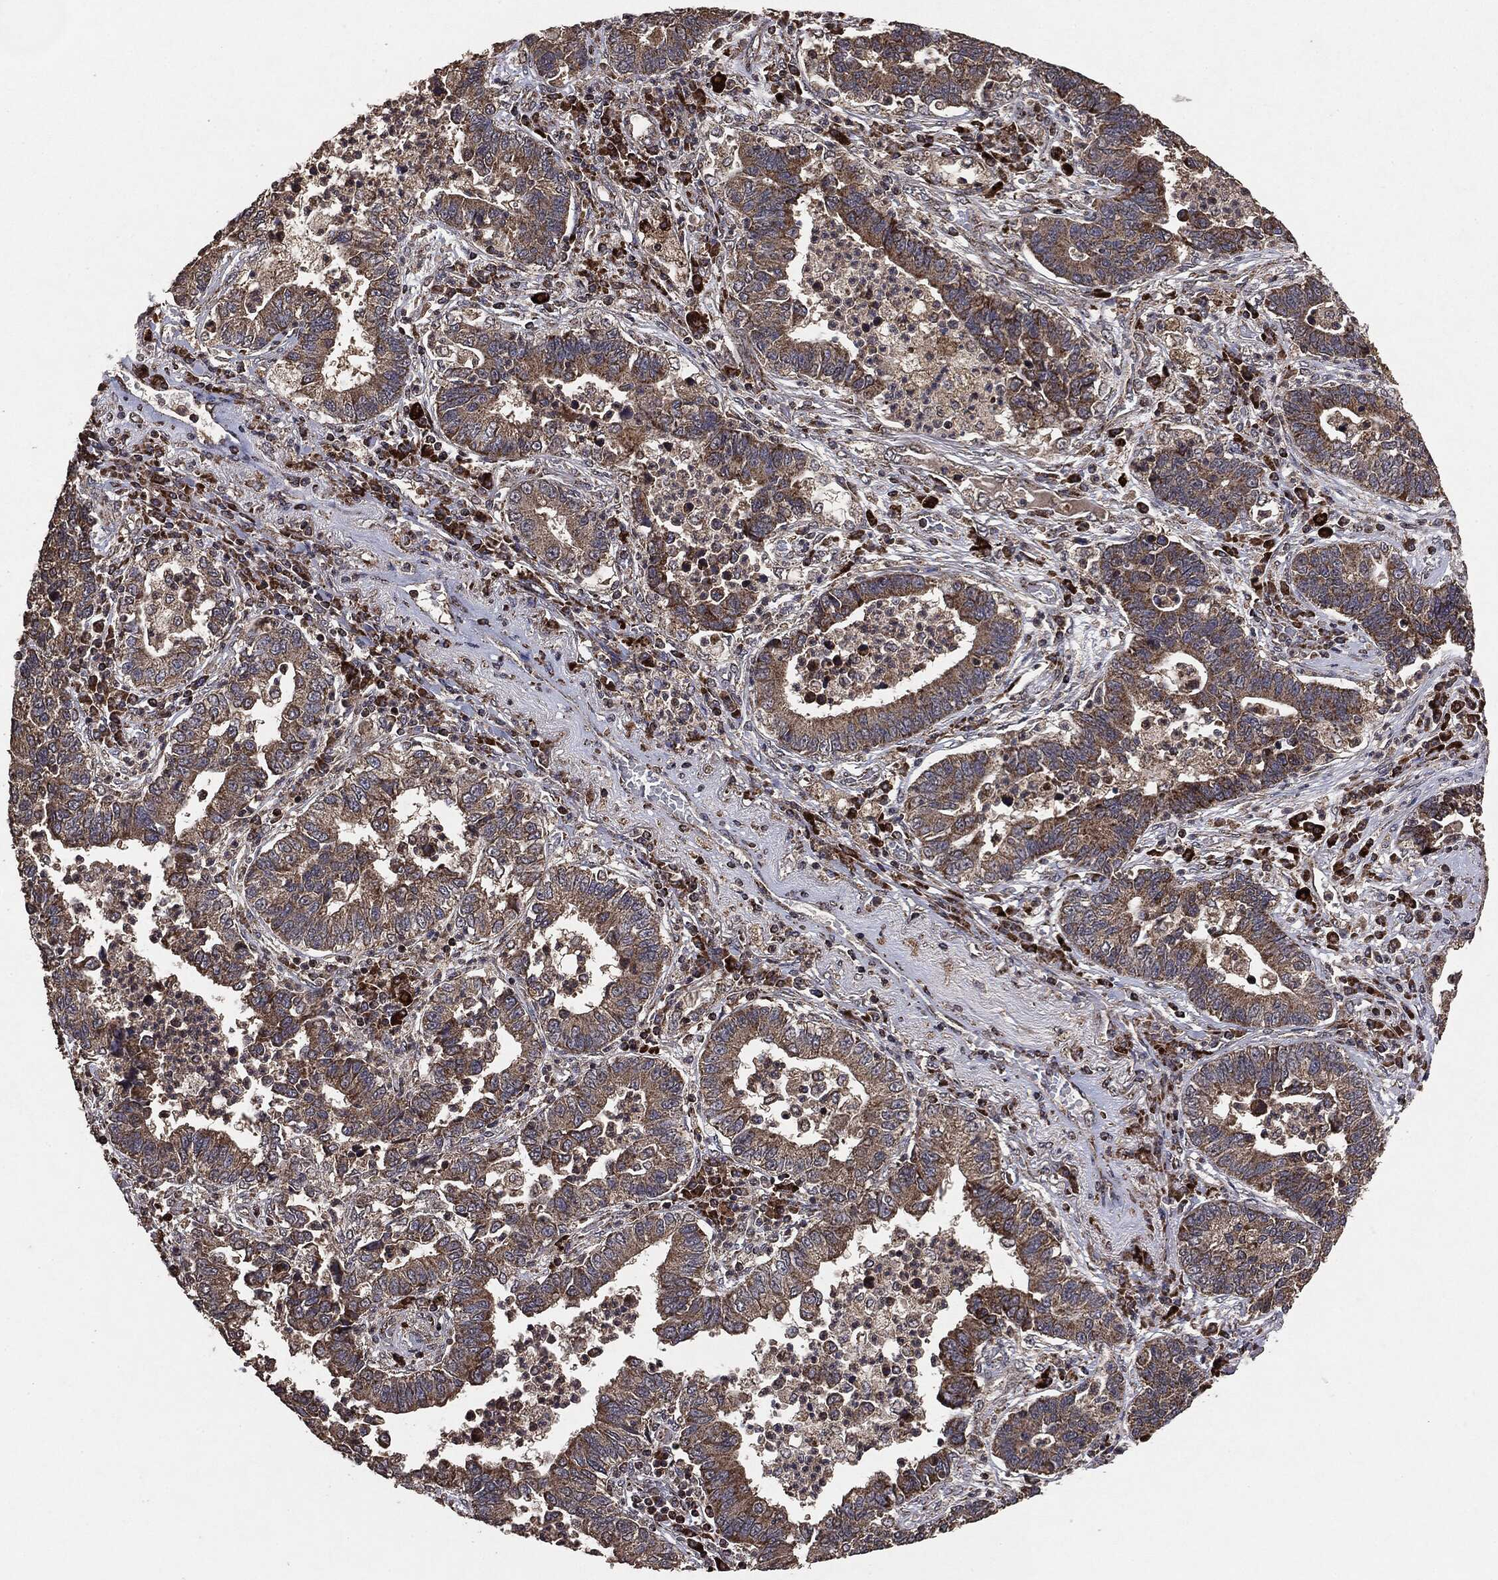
{"staining": {"intensity": "weak", "quantity": ">75%", "location": "cytoplasmic/membranous"}, "tissue": "lung cancer", "cell_type": "Tumor cells", "image_type": "cancer", "snomed": [{"axis": "morphology", "description": "Adenocarcinoma, NOS"}, {"axis": "topography", "description": "Lung"}], "caption": "Approximately >75% of tumor cells in lung cancer (adenocarcinoma) exhibit weak cytoplasmic/membranous protein staining as visualized by brown immunohistochemical staining.", "gene": "MTOR", "patient": {"sex": "female", "age": 57}}